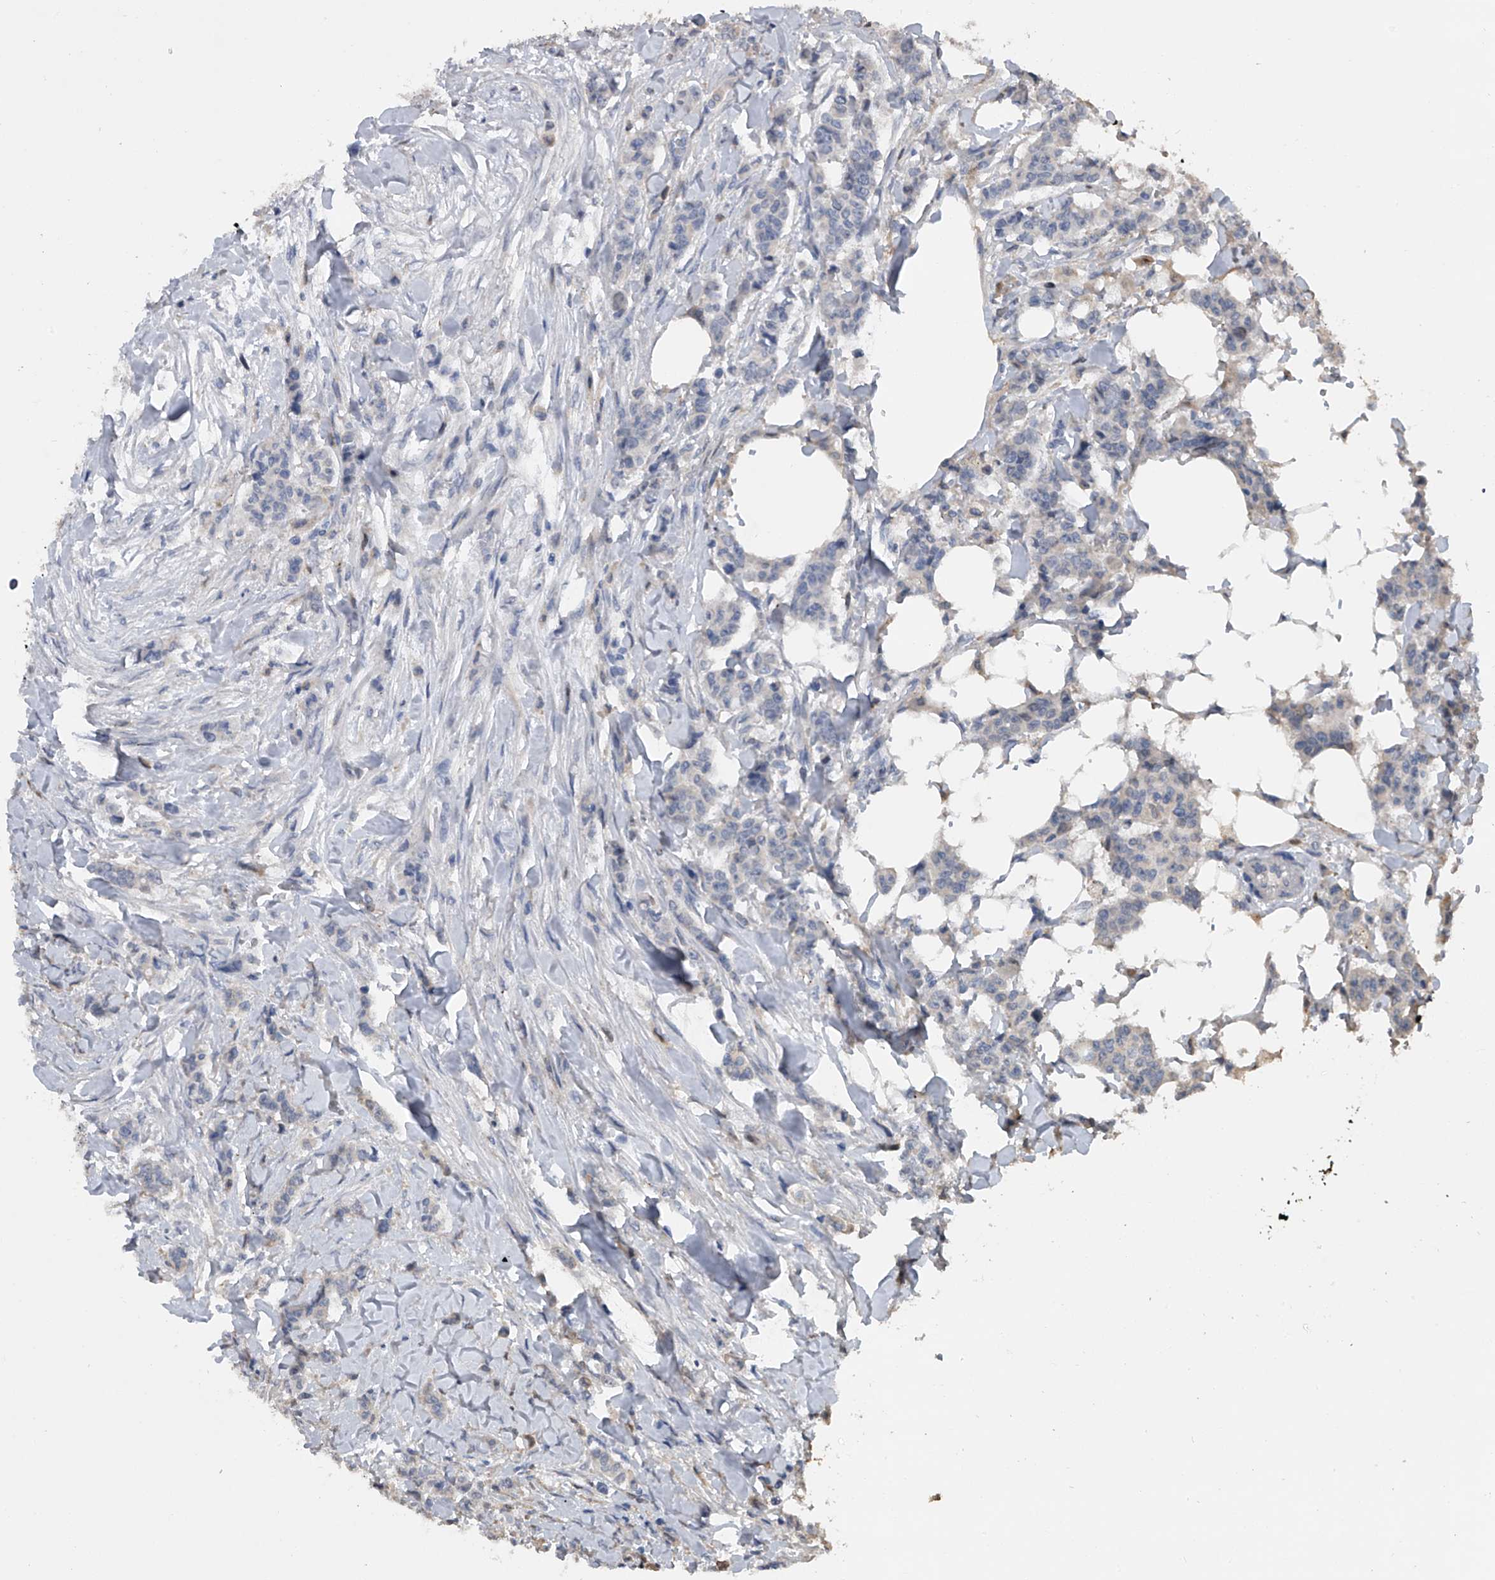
{"staining": {"intensity": "negative", "quantity": "none", "location": "none"}, "tissue": "breast cancer", "cell_type": "Tumor cells", "image_type": "cancer", "snomed": [{"axis": "morphology", "description": "Duct carcinoma"}, {"axis": "topography", "description": "Breast"}], "caption": "The IHC histopathology image has no significant positivity in tumor cells of intraductal carcinoma (breast) tissue.", "gene": "DOCK9", "patient": {"sex": "female", "age": 40}}